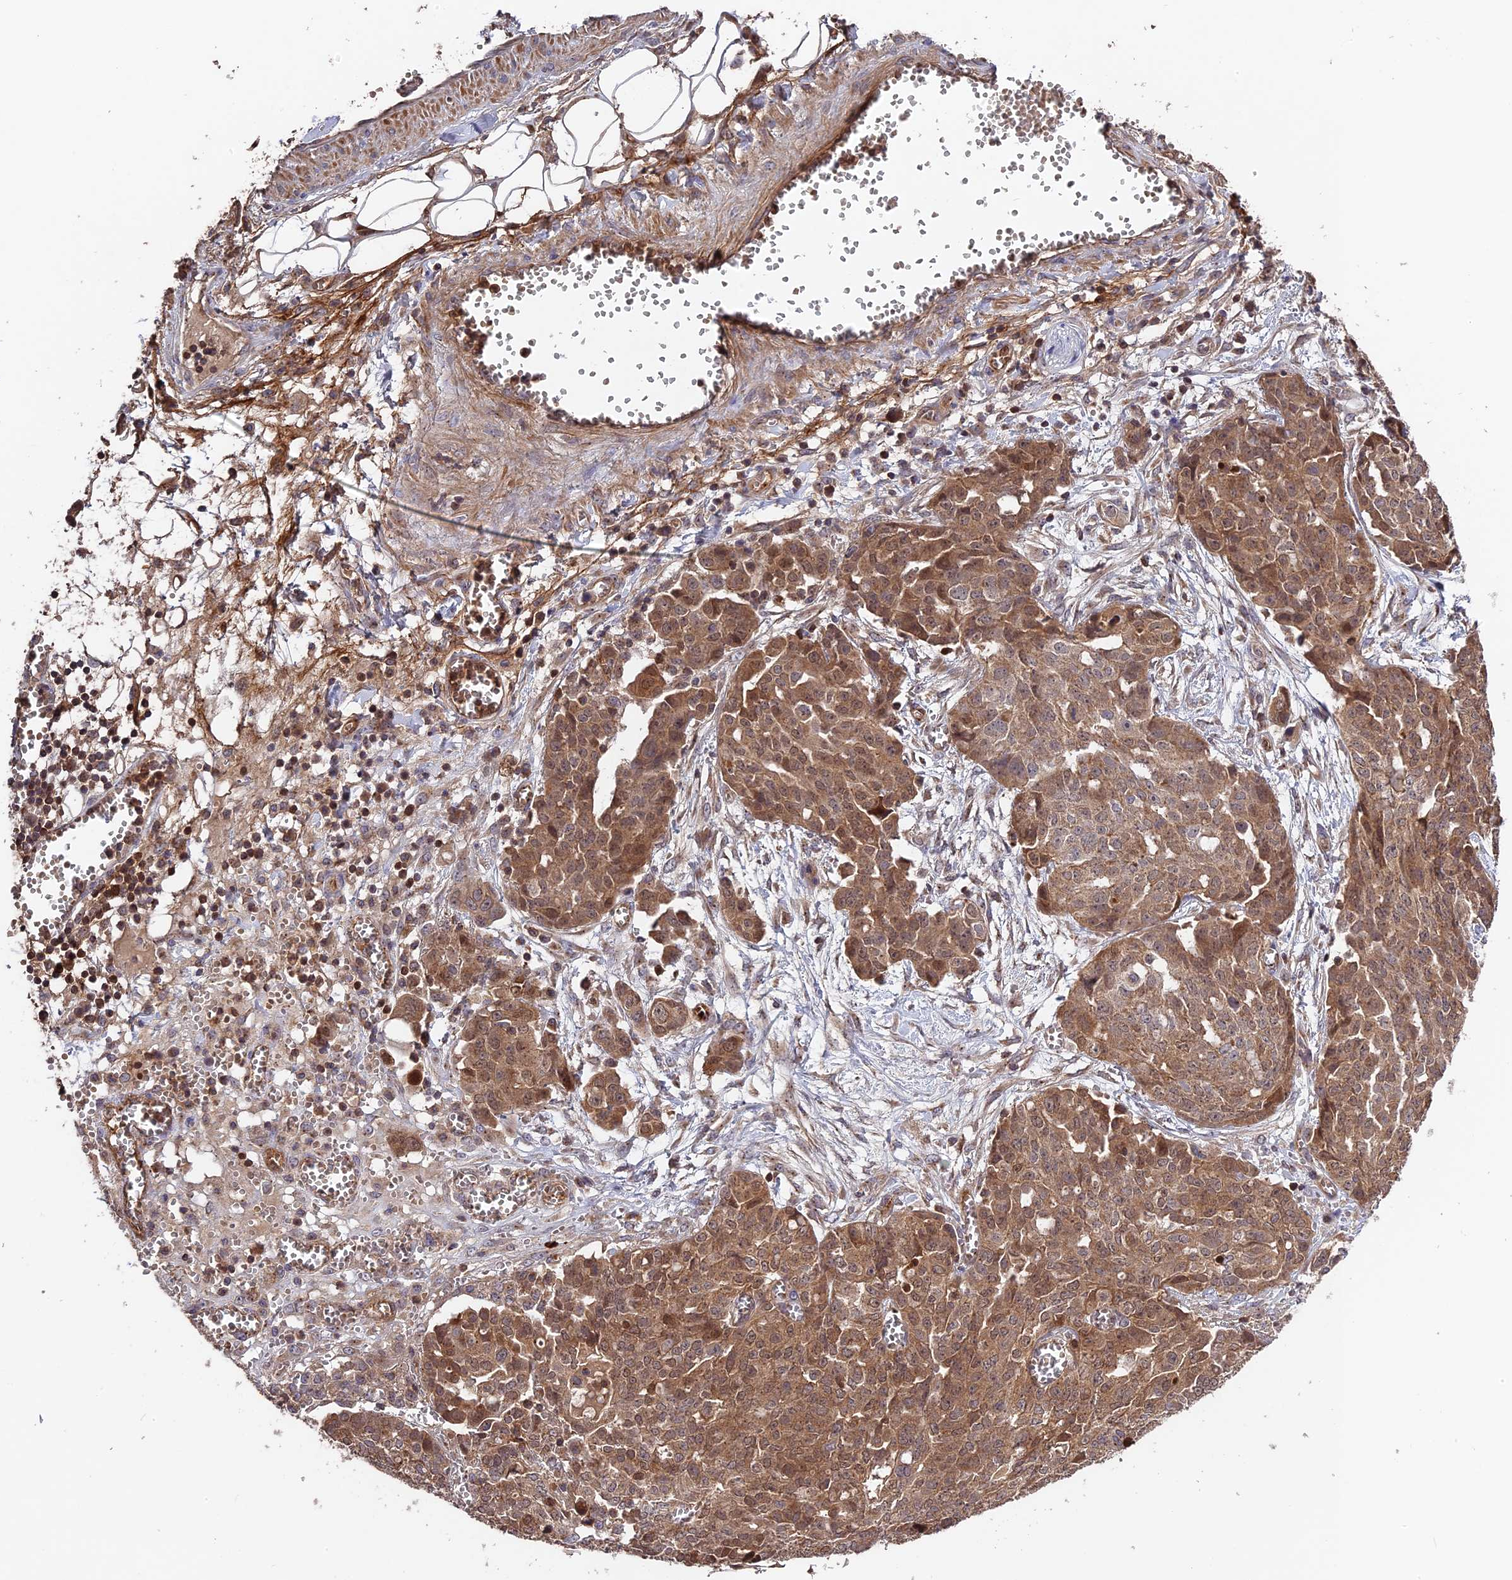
{"staining": {"intensity": "moderate", "quantity": ">75%", "location": "cytoplasmic/membranous,nuclear"}, "tissue": "ovarian cancer", "cell_type": "Tumor cells", "image_type": "cancer", "snomed": [{"axis": "morphology", "description": "Cystadenocarcinoma, serous, NOS"}, {"axis": "topography", "description": "Soft tissue"}, {"axis": "topography", "description": "Ovary"}], "caption": "Ovarian serous cystadenocarcinoma was stained to show a protein in brown. There is medium levels of moderate cytoplasmic/membranous and nuclear positivity in about >75% of tumor cells.", "gene": "RPIA", "patient": {"sex": "female", "age": 57}}